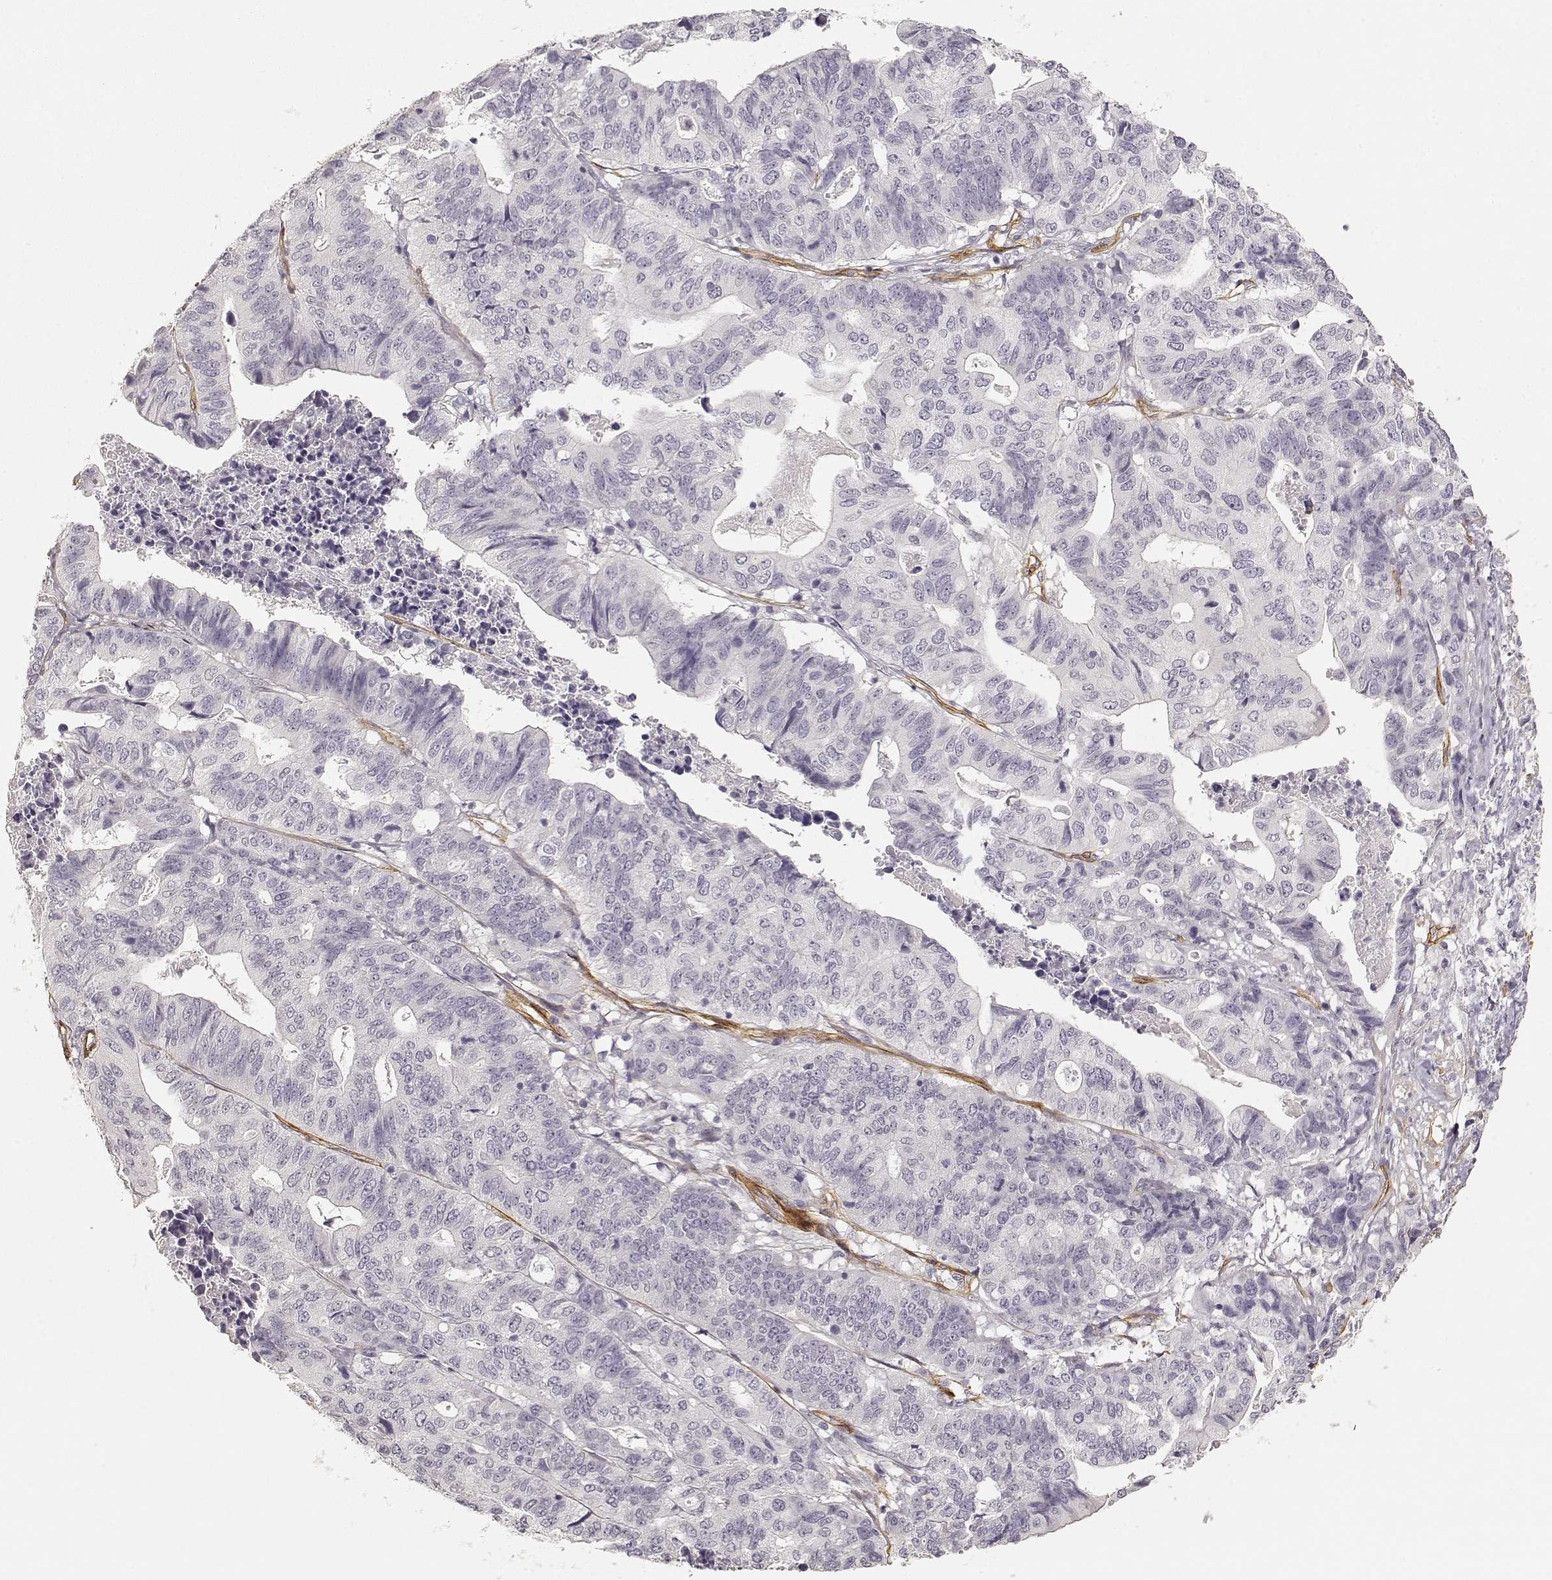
{"staining": {"intensity": "negative", "quantity": "none", "location": "none"}, "tissue": "stomach cancer", "cell_type": "Tumor cells", "image_type": "cancer", "snomed": [{"axis": "morphology", "description": "Adenocarcinoma, NOS"}, {"axis": "topography", "description": "Stomach, upper"}], "caption": "Tumor cells show no significant staining in stomach cancer.", "gene": "LAMA4", "patient": {"sex": "female", "age": 67}}